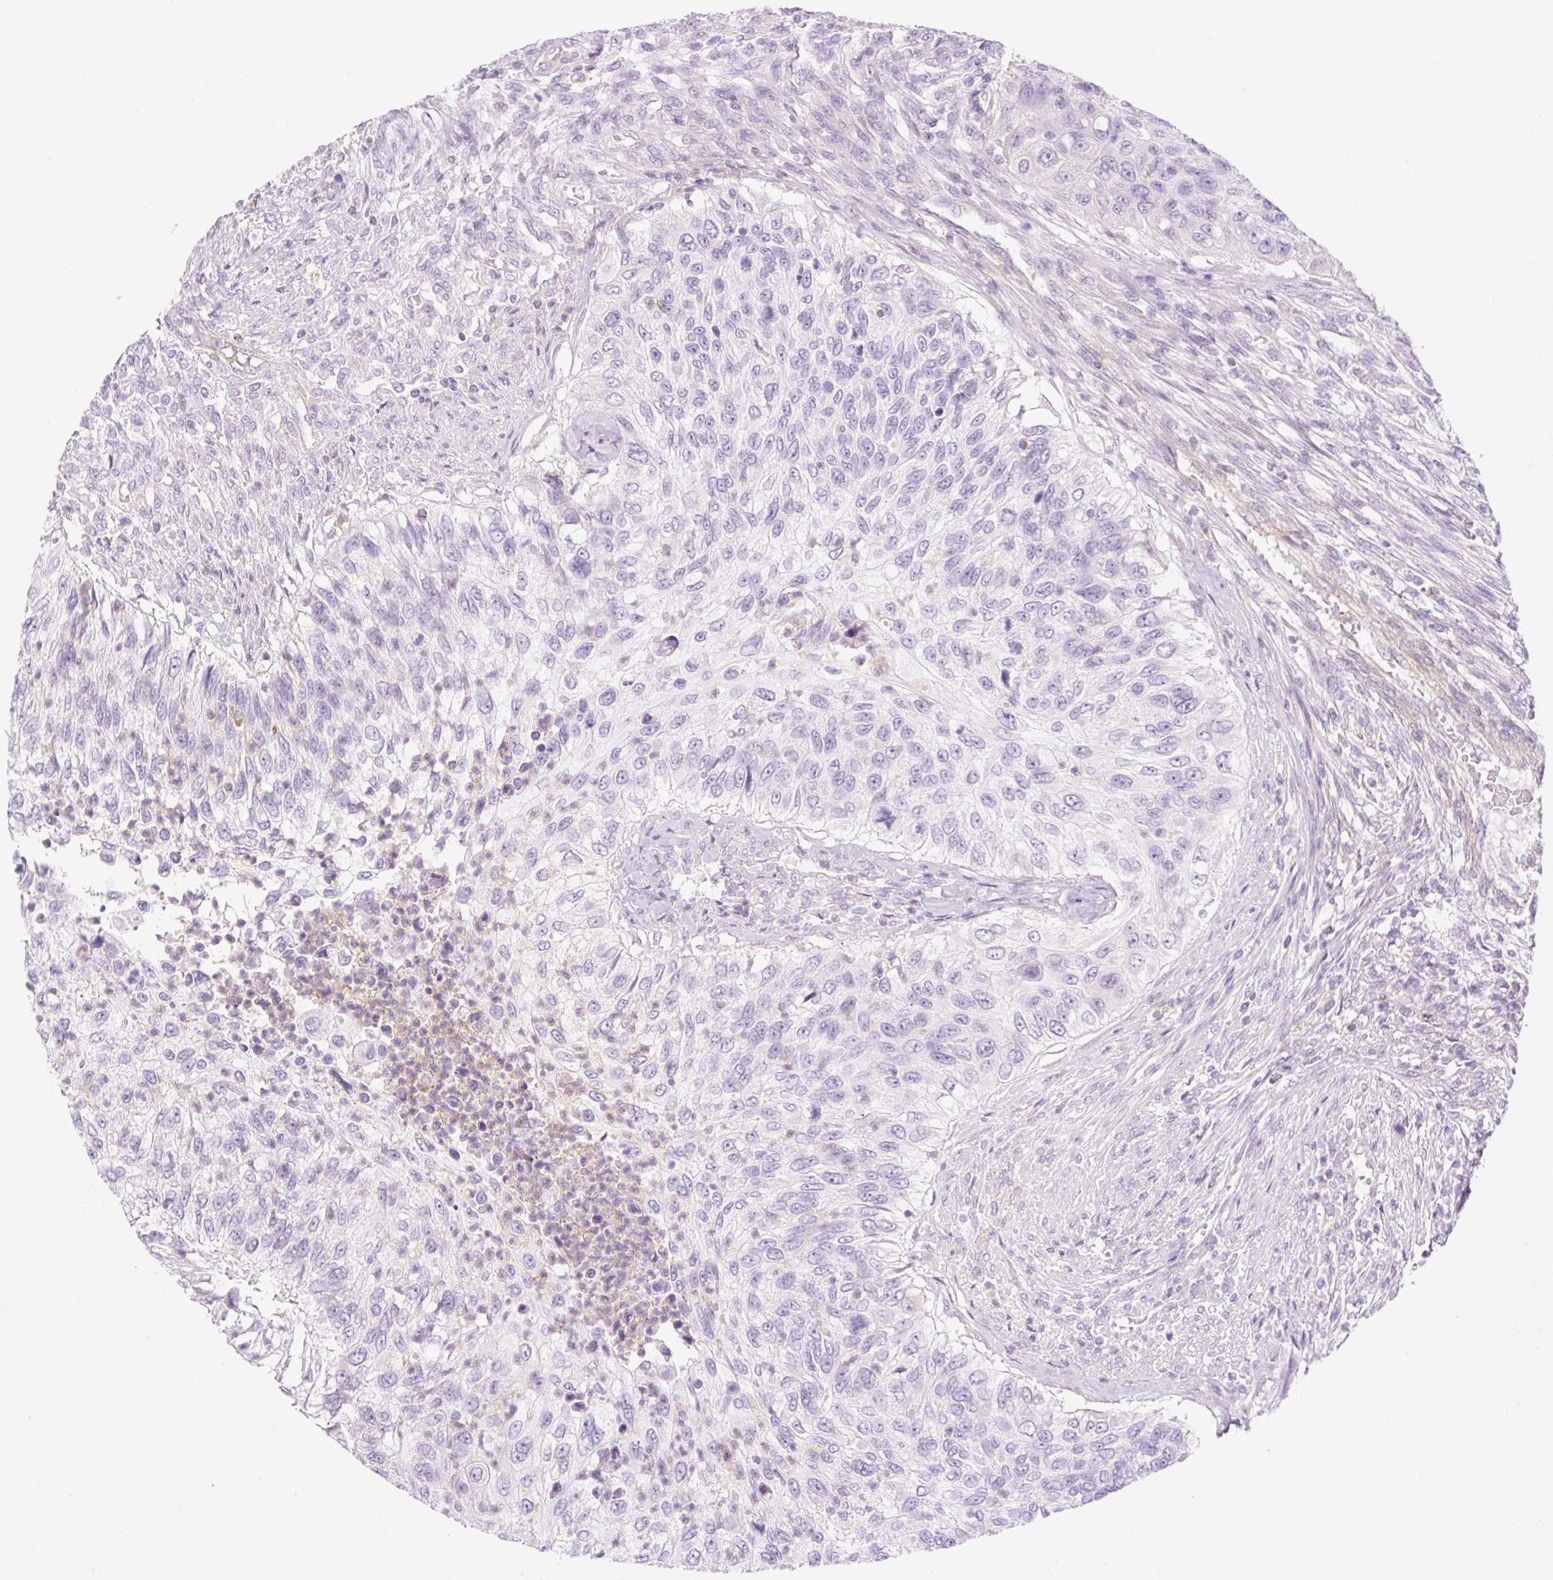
{"staining": {"intensity": "negative", "quantity": "none", "location": "none"}, "tissue": "urothelial cancer", "cell_type": "Tumor cells", "image_type": "cancer", "snomed": [{"axis": "morphology", "description": "Urothelial carcinoma, High grade"}, {"axis": "topography", "description": "Urinary bladder"}], "caption": "The histopathology image exhibits no significant staining in tumor cells of urothelial cancer. (Brightfield microscopy of DAB (3,3'-diaminobenzidine) IHC at high magnification).", "gene": "EHD3", "patient": {"sex": "female", "age": 60}}